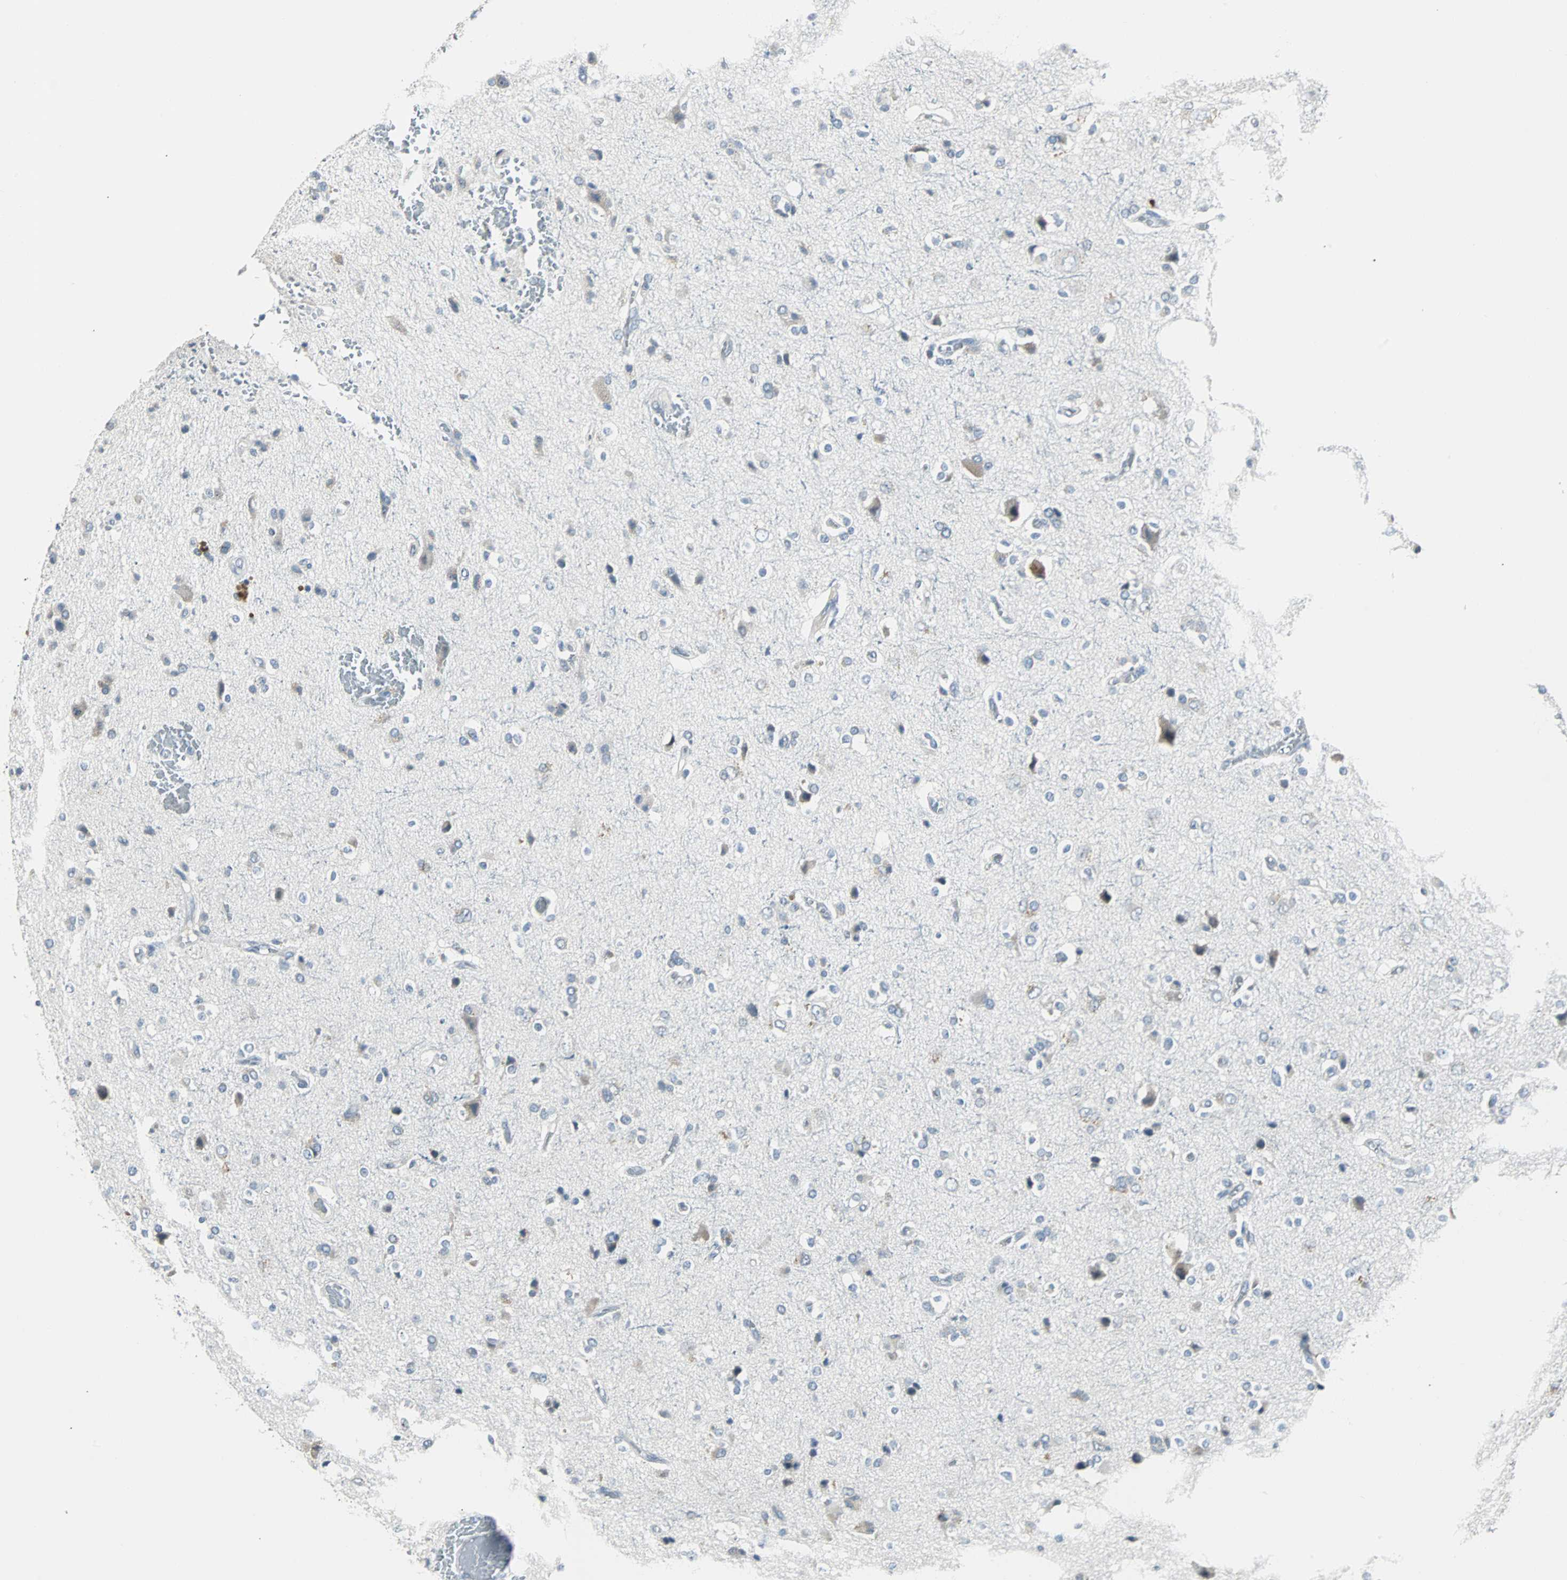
{"staining": {"intensity": "negative", "quantity": "none", "location": "none"}, "tissue": "glioma", "cell_type": "Tumor cells", "image_type": "cancer", "snomed": [{"axis": "morphology", "description": "Glioma, malignant, High grade"}, {"axis": "topography", "description": "Brain"}], "caption": "An IHC histopathology image of malignant high-grade glioma is shown. There is no staining in tumor cells of malignant high-grade glioma.", "gene": "SOX30", "patient": {"sex": "male", "age": 47}}